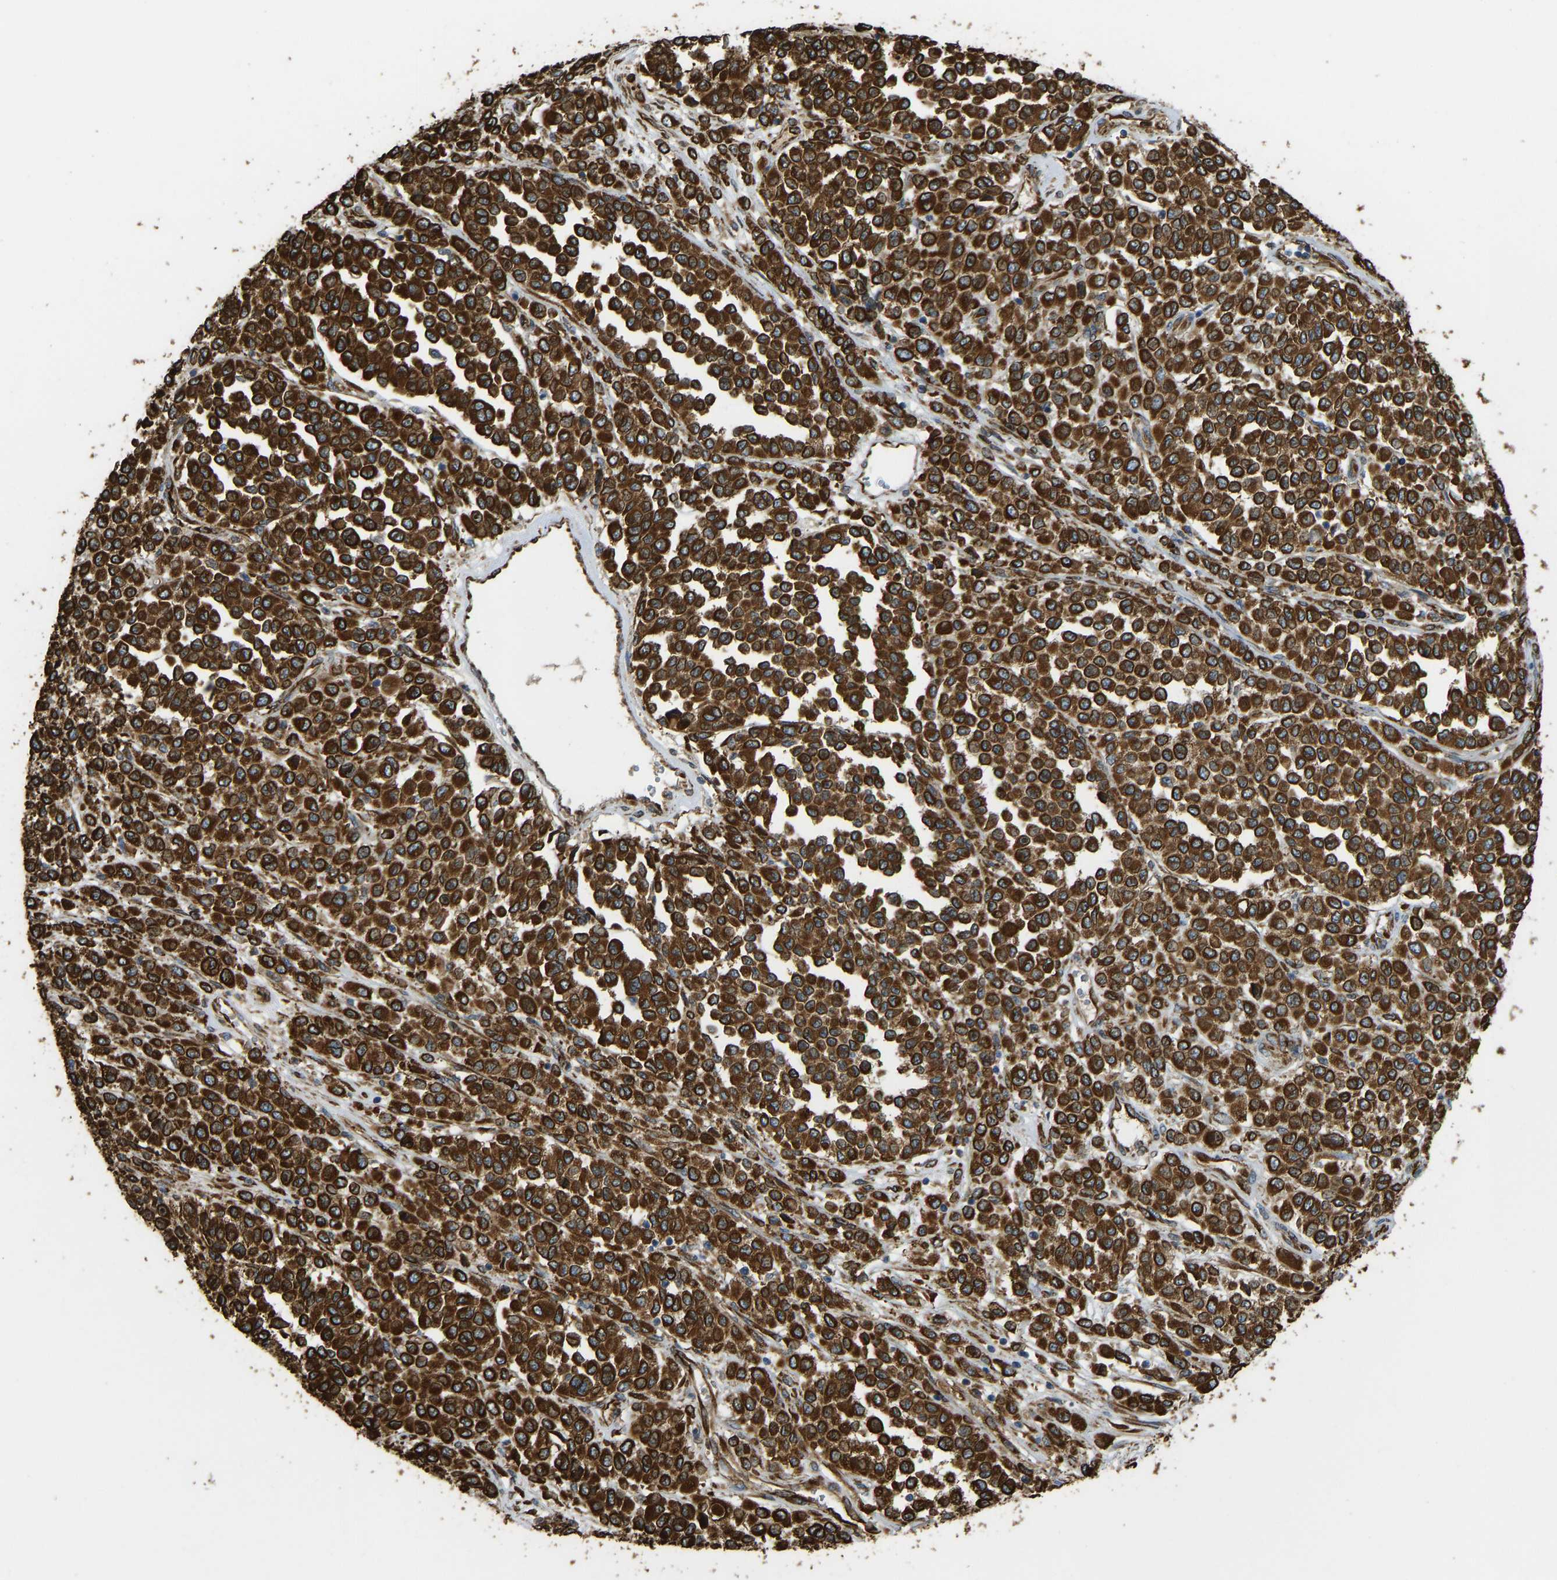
{"staining": {"intensity": "strong", "quantity": ">75%", "location": "cytoplasmic/membranous"}, "tissue": "melanoma", "cell_type": "Tumor cells", "image_type": "cancer", "snomed": [{"axis": "morphology", "description": "Malignant melanoma, Metastatic site"}, {"axis": "topography", "description": "Pancreas"}], "caption": "A micrograph of malignant melanoma (metastatic site) stained for a protein reveals strong cytoplasmic/membranous brown staining in tumor cells.", "gene": "BEX3", "patient": {"sex": "female", "age": 30}}